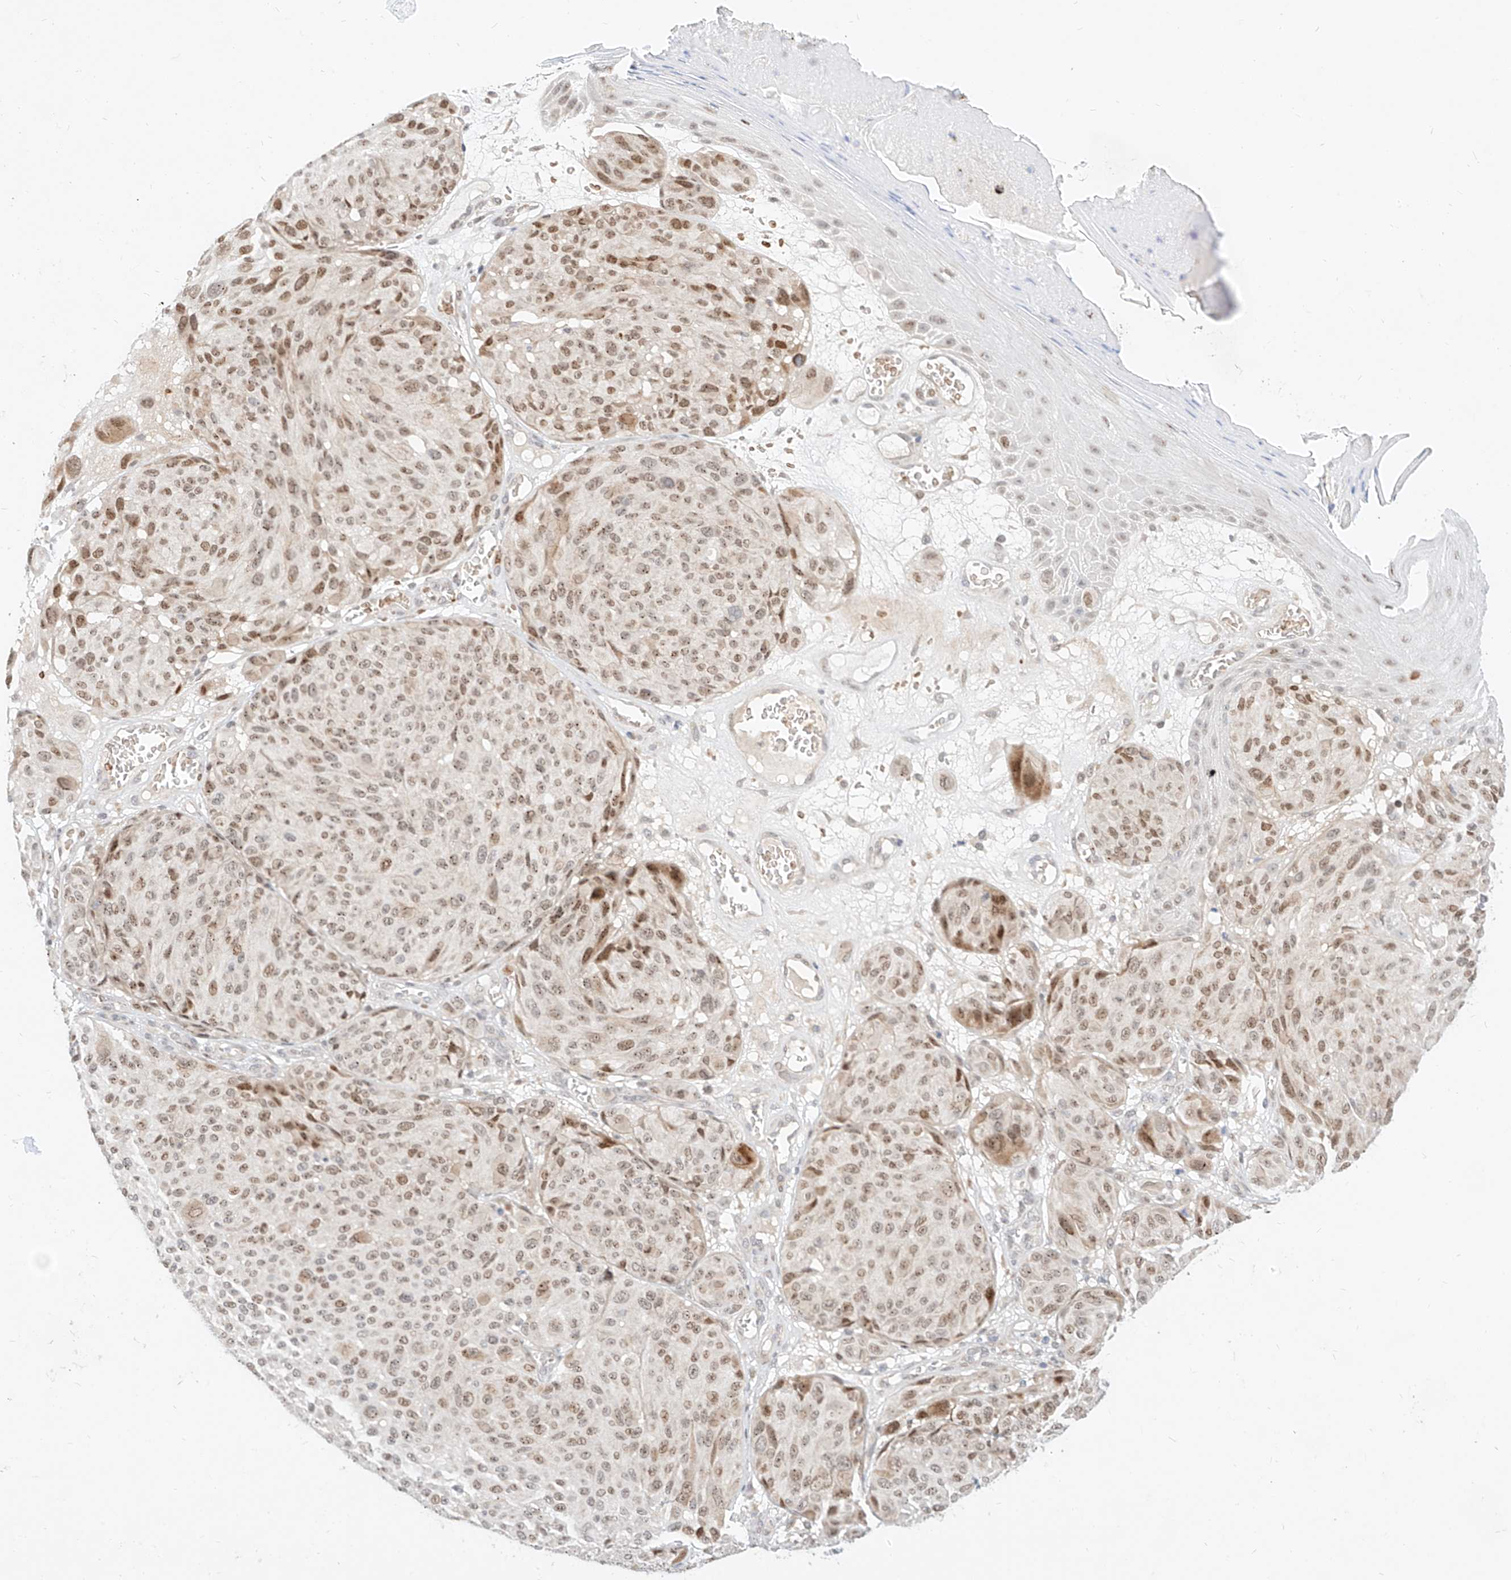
{"staining": {"intensity": "moderate", "quantity": ">75%", "location": "nuclear"}, "tissue": "melanoma", "cell_type": "Tumor cells", "image_type": "cancer", "snomed": [{"axis": "morphology", "description": "Malignant melanoma, NOS"}, {"axis": "topography", "description": "Skin"}], "caption": "DAB (3,3'-diaminobenzidine) immunohistochemical staining of human malignant melanoma shows moderate nuclear protein expression in about >75% of tumor cells. Nuclei are stained in blue.", "gene": "CBX8", "patient": {"sex": "male", "age": 83}}